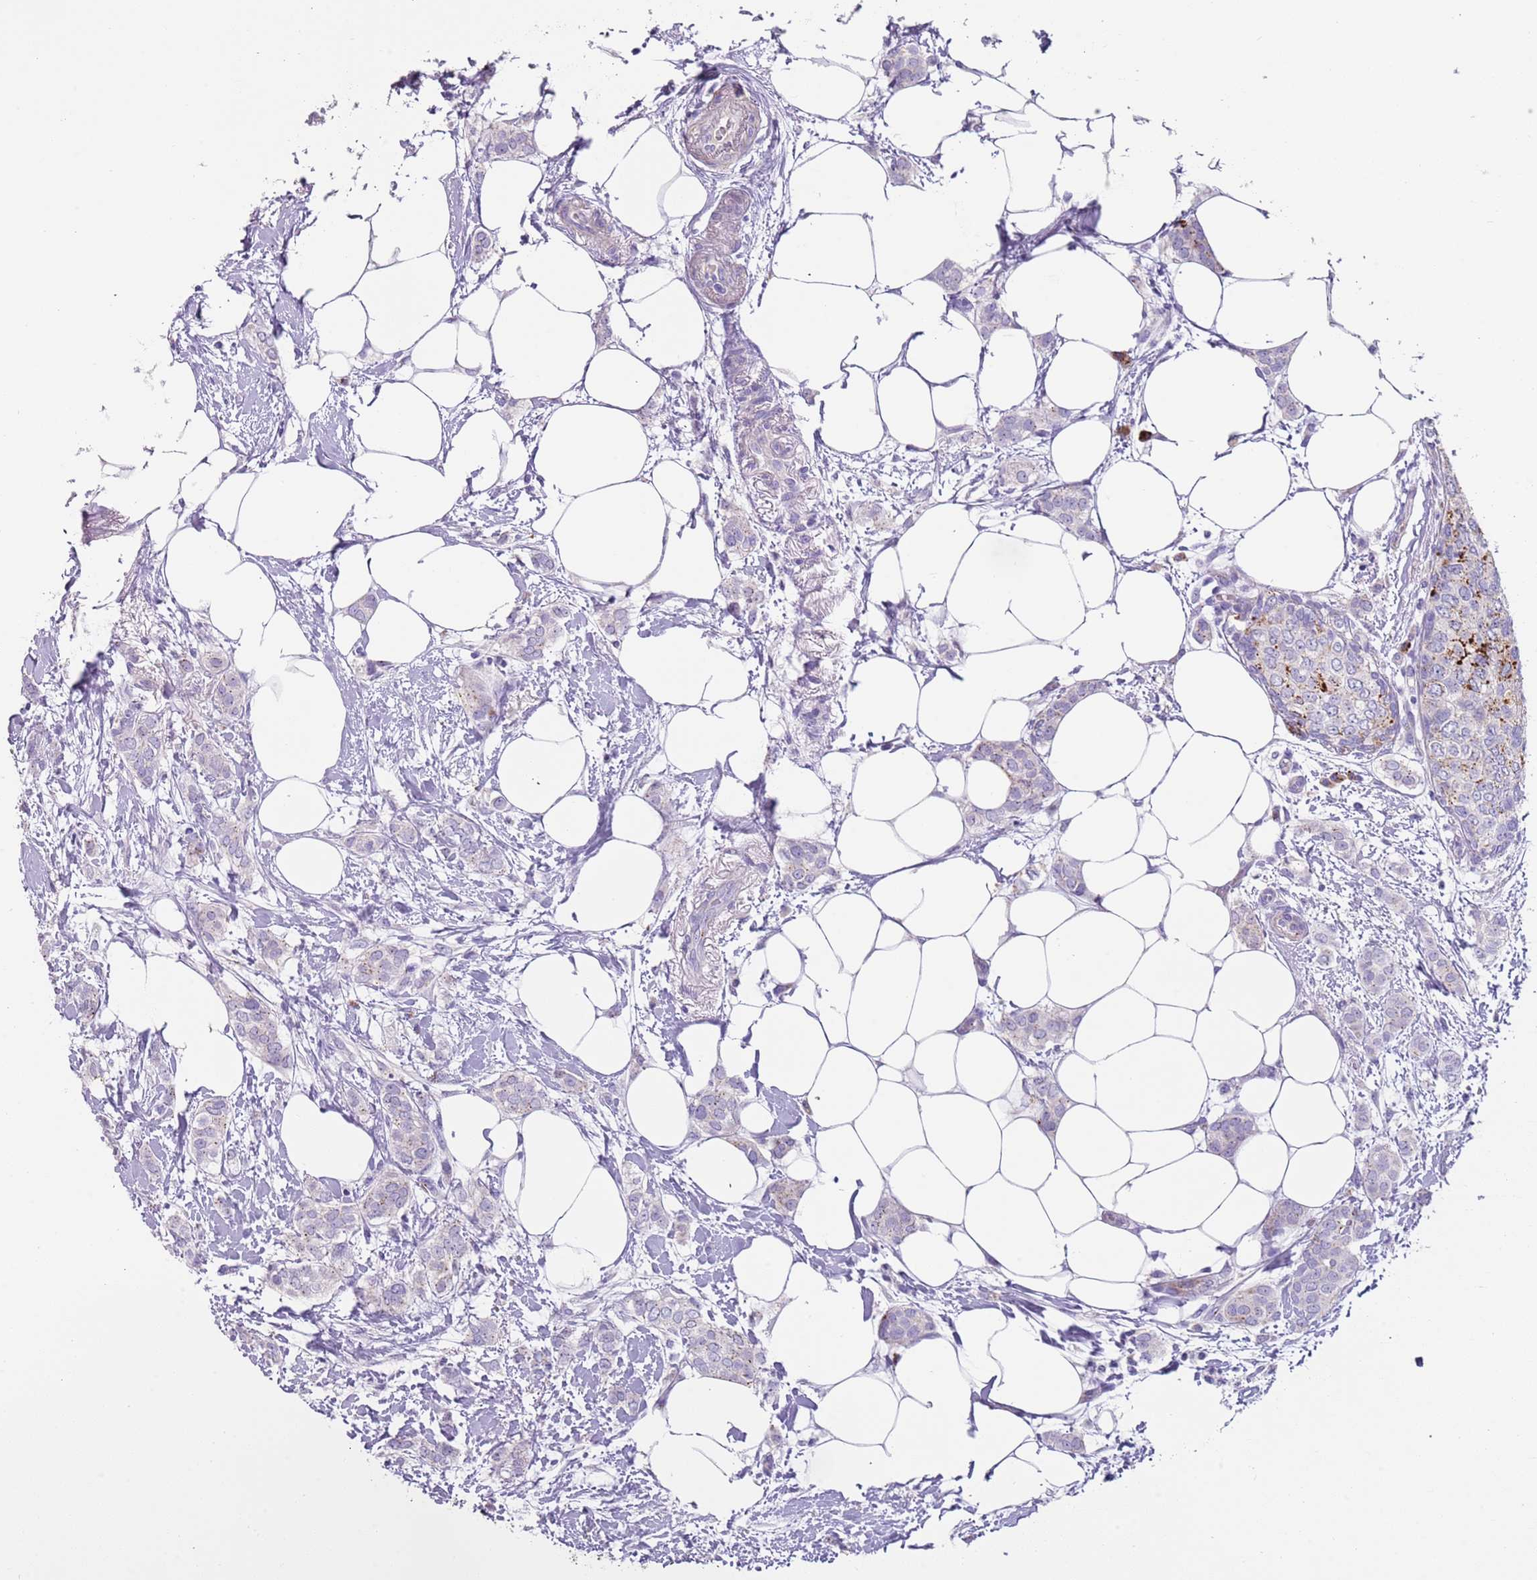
{"staining": {"intensity": "strong", "quantity": "<25%", "location": "cytoplasmic/membranous"}, "tissue": "breast cancer", "cell_type": "Tumor cells", "image_type": "cancer", "snomed": [{"axis": "morphology", "description": "Duct carcinoma"}, {"axis": "topography", "description": "Breast"}], "caption": "Approximately <25% of tumor cells in human breast cancer (infiltrating ductal carcinoma) display strong cytoplasmic/membranous protein staining as visualized by brown immunohistochemical staining.", "gene": "LRRN3", "patient": {"sex": "female", "age": 72}}